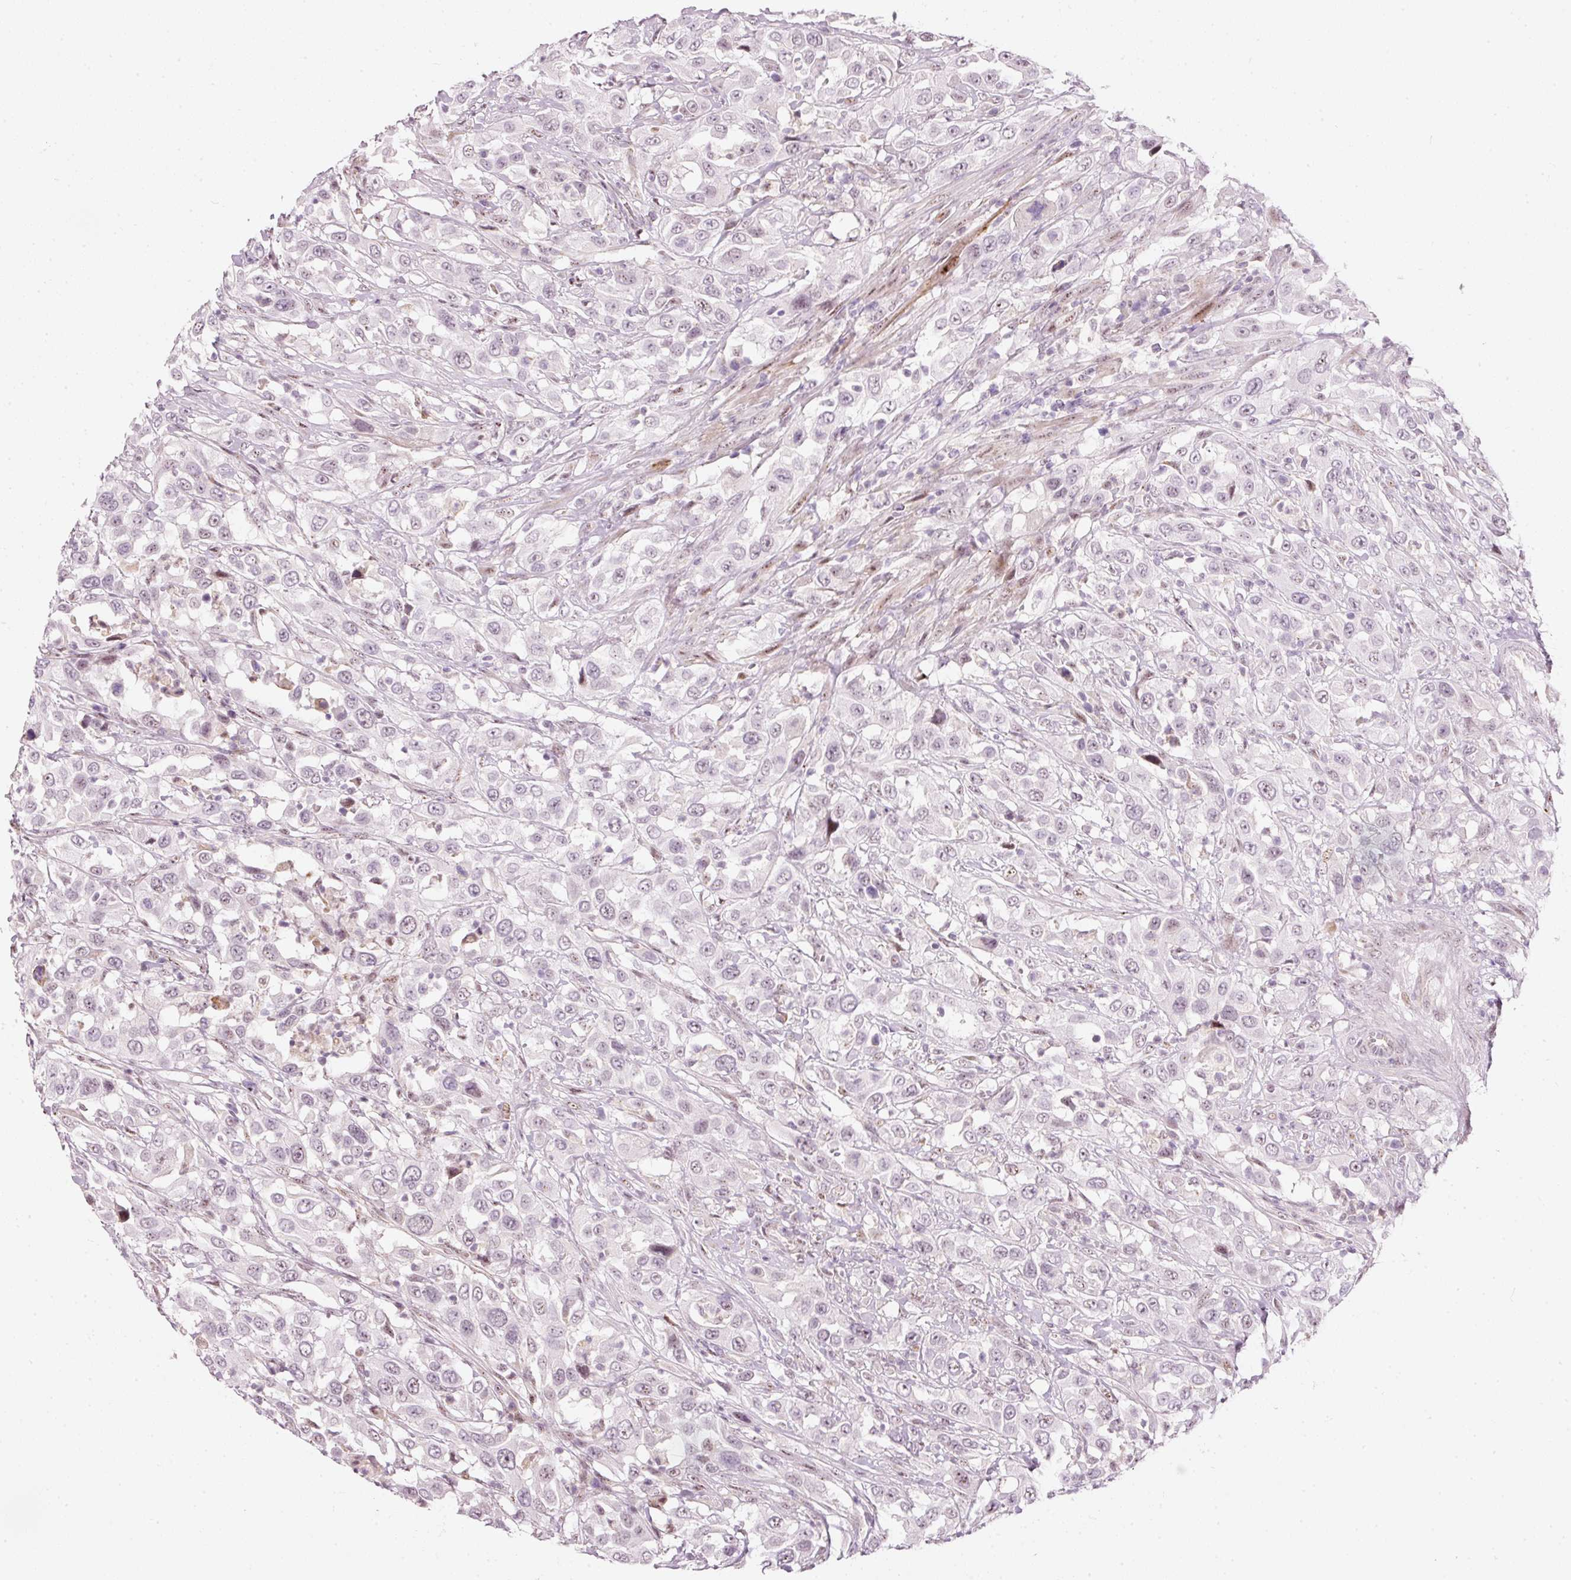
{"staining": {"intensity": "negative", "quantity": "none", "location": "none"}, "tissue": "urothelial cancer", "cell_type": "Tumor cells", "image_type": "cancer", "snomed": [{"axis": "morphology", "description": "Urothelial carcinoma, High grade"}, {"axis": "topography", "description": "Urinary bladder"}], "caption": "Tumor cells are negative for brown protein staining in urothelial cancer. (Brightfield microscopy of DAB IHC at high magnification).", "gene": "RNF39", "patient": {"sex": "male", "age": 61}}